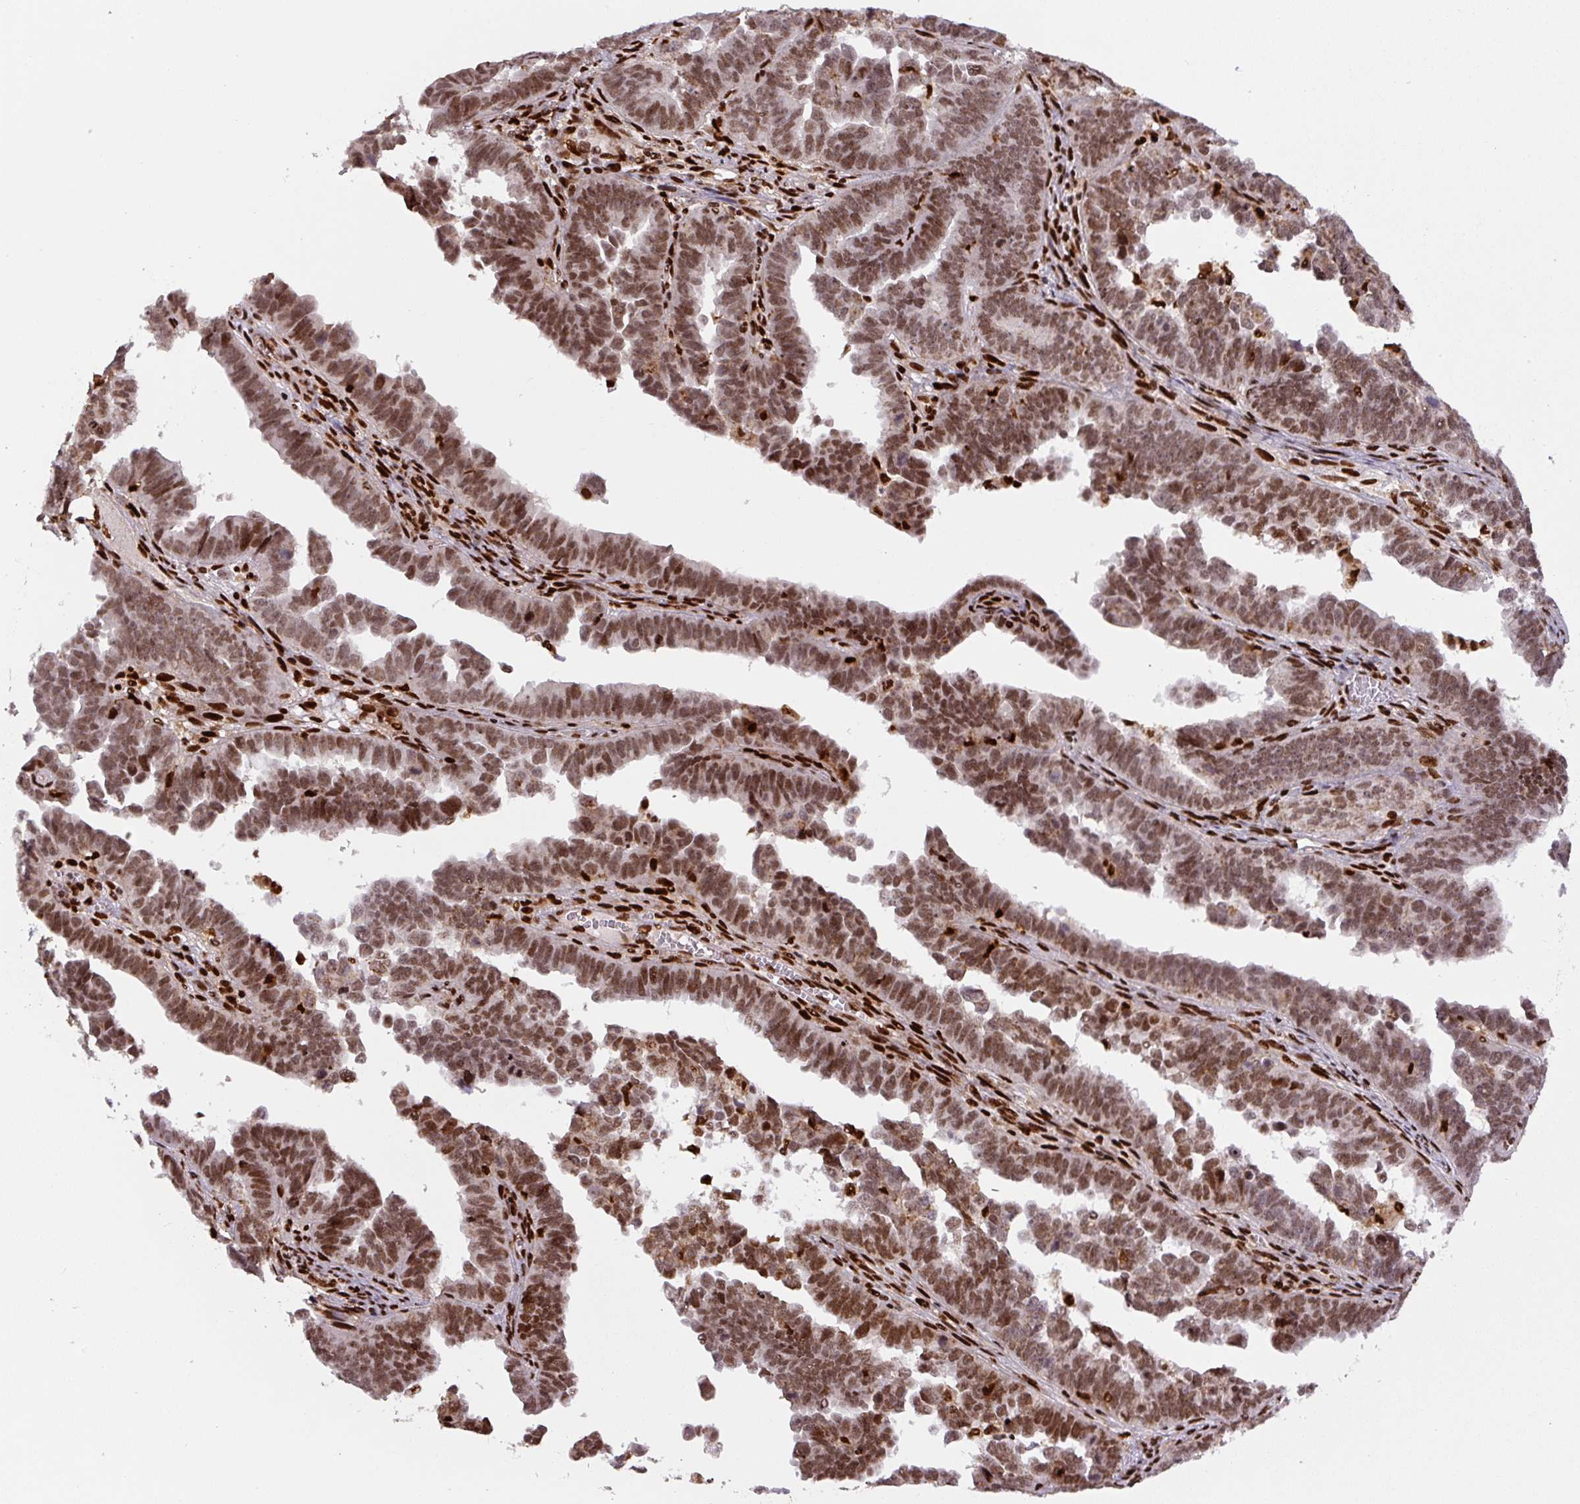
{"staining": {"intensity": "moderate", "quantity": ">75%", "location": "nuclear"}, "tissue": "endometrial cancer", "cell_type": "Tumor cells", "image_type": "cancer", "snomed": [{"axis": "morphology", "description": "Adenocarcinoma, NOS"}, {"axis": "topography", "description": "Endometrium"}], "caption": "DAB (3,3'-diaminobenzidine) immunohistochemical staining of adenocarcinoma (endometrial) demonstrates moderate nuclear protein expression in about >75% of tumor cells.", "gene": "PYDC2", "patient": {"sex": "female", "age": 75}}